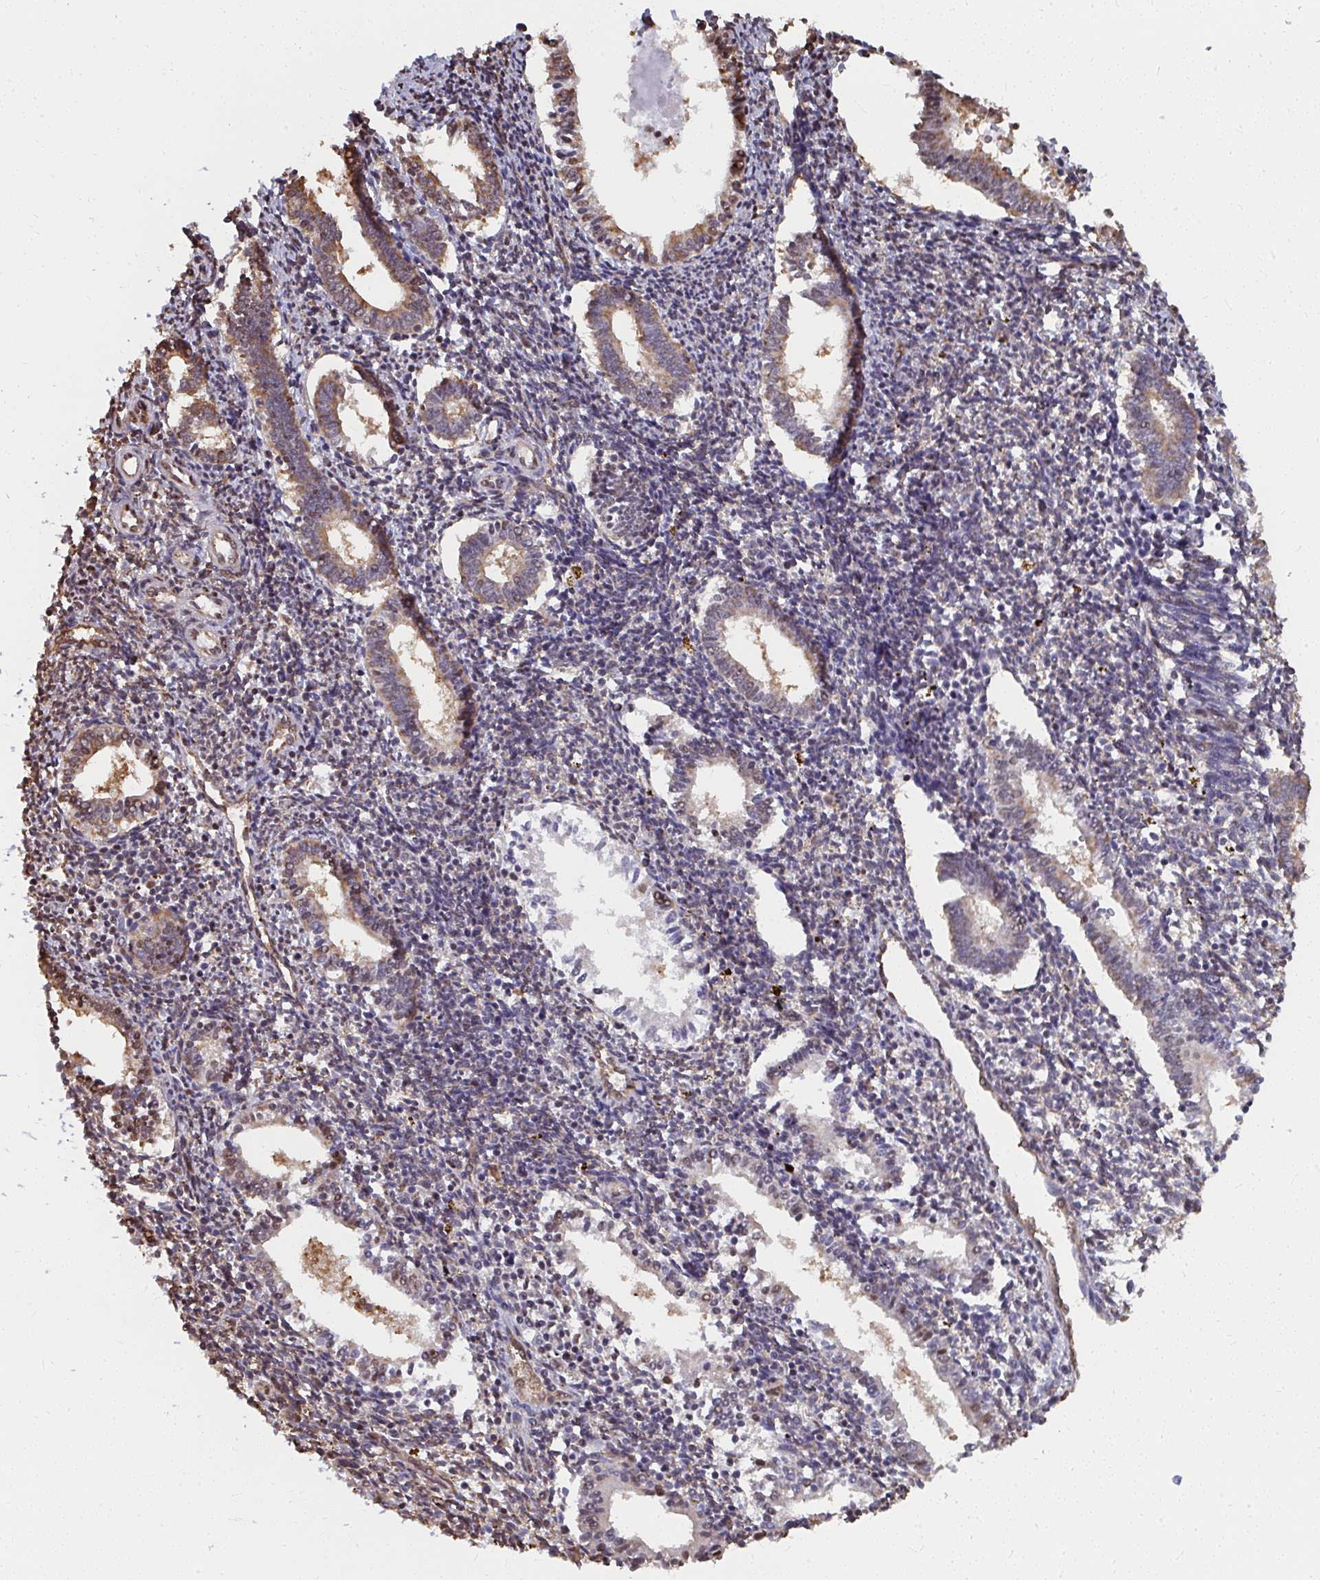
{"staining": {"intensity": "negative", "quantity": "none", "location": "none"}, "tissue": "endometrium", "cell_type": "Cells in endometrial stroma", "image_type": "normal", "snomed": [{"axis": "morphology", "description": "Normal tissue, NOS"}, {"axis": "topography", "description": "Endometrium"}], "caption": "There is no significant positivity in cells in endometrial stroma of endometrium. The staining is performed using DAB (3,3'-diaminobenzidine) brown chromogen with nuclei counter-stained in using hematoxylin.", "gene": "SYNCRIP", "patient": {"sex": "female", "age": 41}}